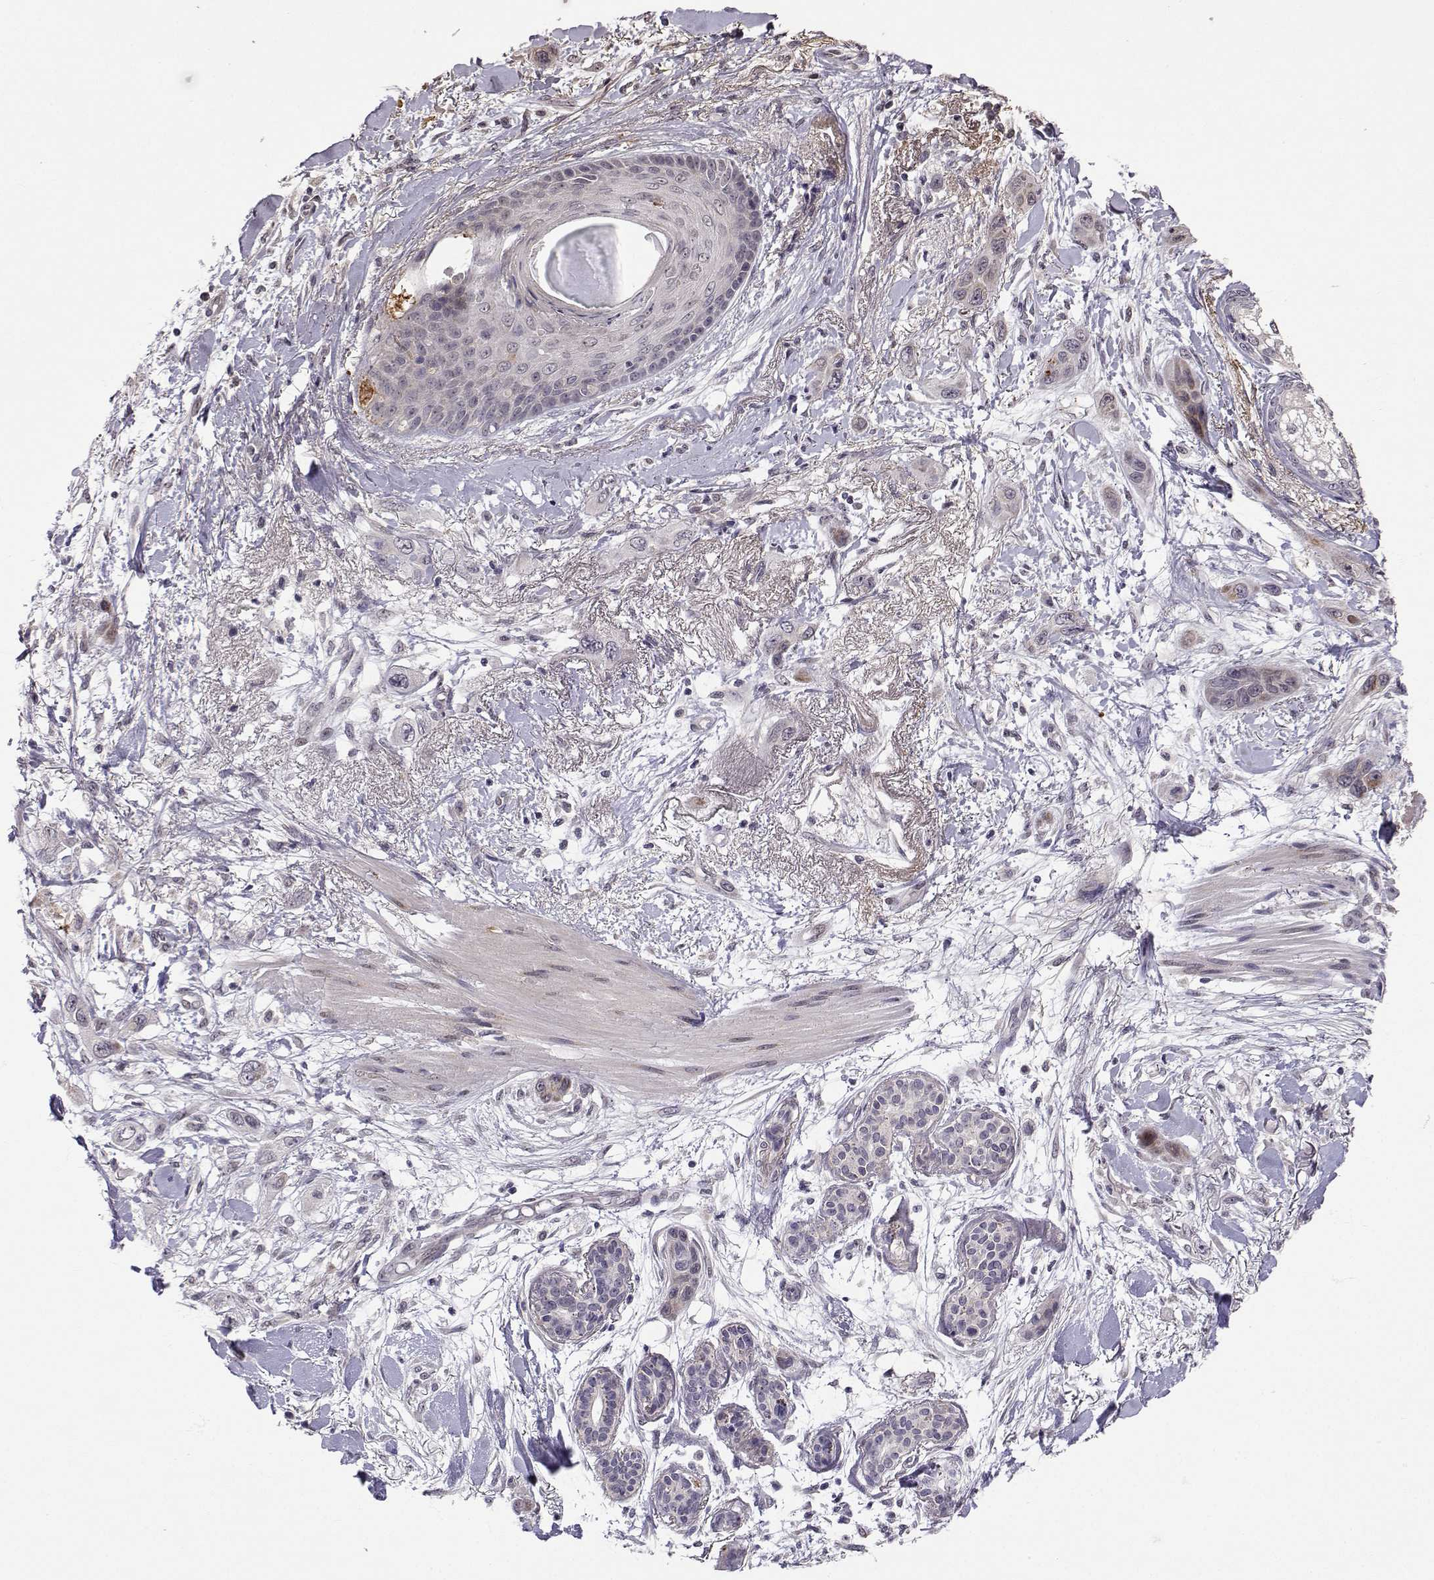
{"staining": {"intensity": "weak", "quantity": "25%-75%", "location": "cytoplasmic/membranous"}, "tissue": "skin cancer", "cell_type": "Tumor cells", "image_type": "cancer", "snomed": [{"axis": "morphology", "description": "Squamous cell carcinoma, NOS"}, {"axis": "topography", "description": "Skin"}], "caption": "Immunohistochemical staining of human skin cancer displays low levels of weak cytoplasmic/membranous positivity in approximately 25%-75% of tumor cells.", "gene": "SLC6A3", "patient": {"sex": "male", "age": 79}}